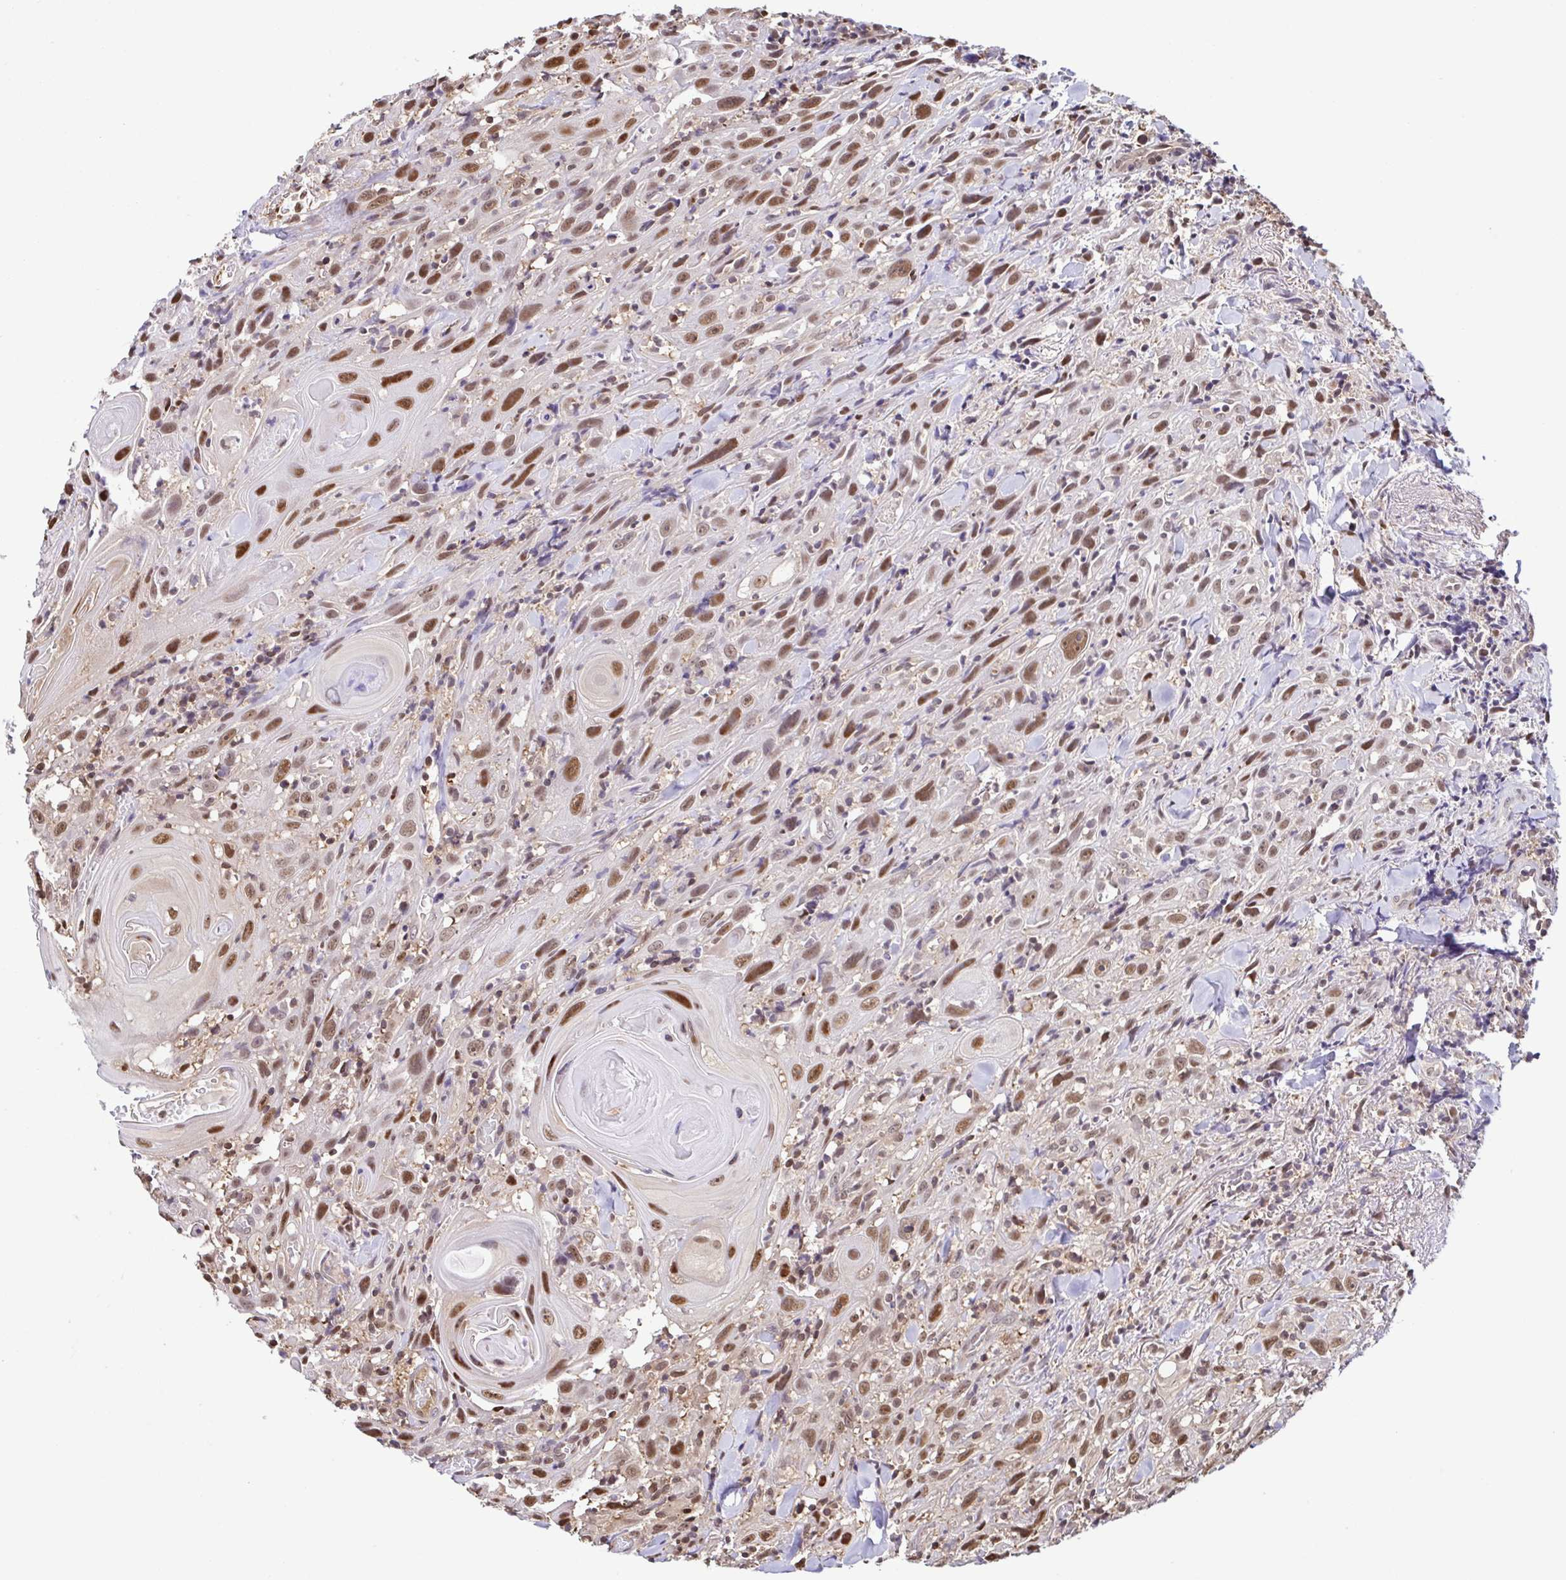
{"staining": {"intensity": "moderate", "quantity": ">75%", "location": "nuclear"}, "tissue": "head and neck cancer", "cell_type": "Tumor cells", "image_type": "cancer", "snomed": [{"axis": "morphology", "description": "Squamous cell carcinoma, NOS"}, {"axis": "topography", "description": "Head-Neck"}], "caption": "Immunohistochemistry (IHC) of head and neck cancer (squamous cell carcinoma) shows medium levels of moderate nuclear expression in about >75% of tumor cells.", "gene": "PSMB9", "patient": {"sex": "female", "age": 95}}